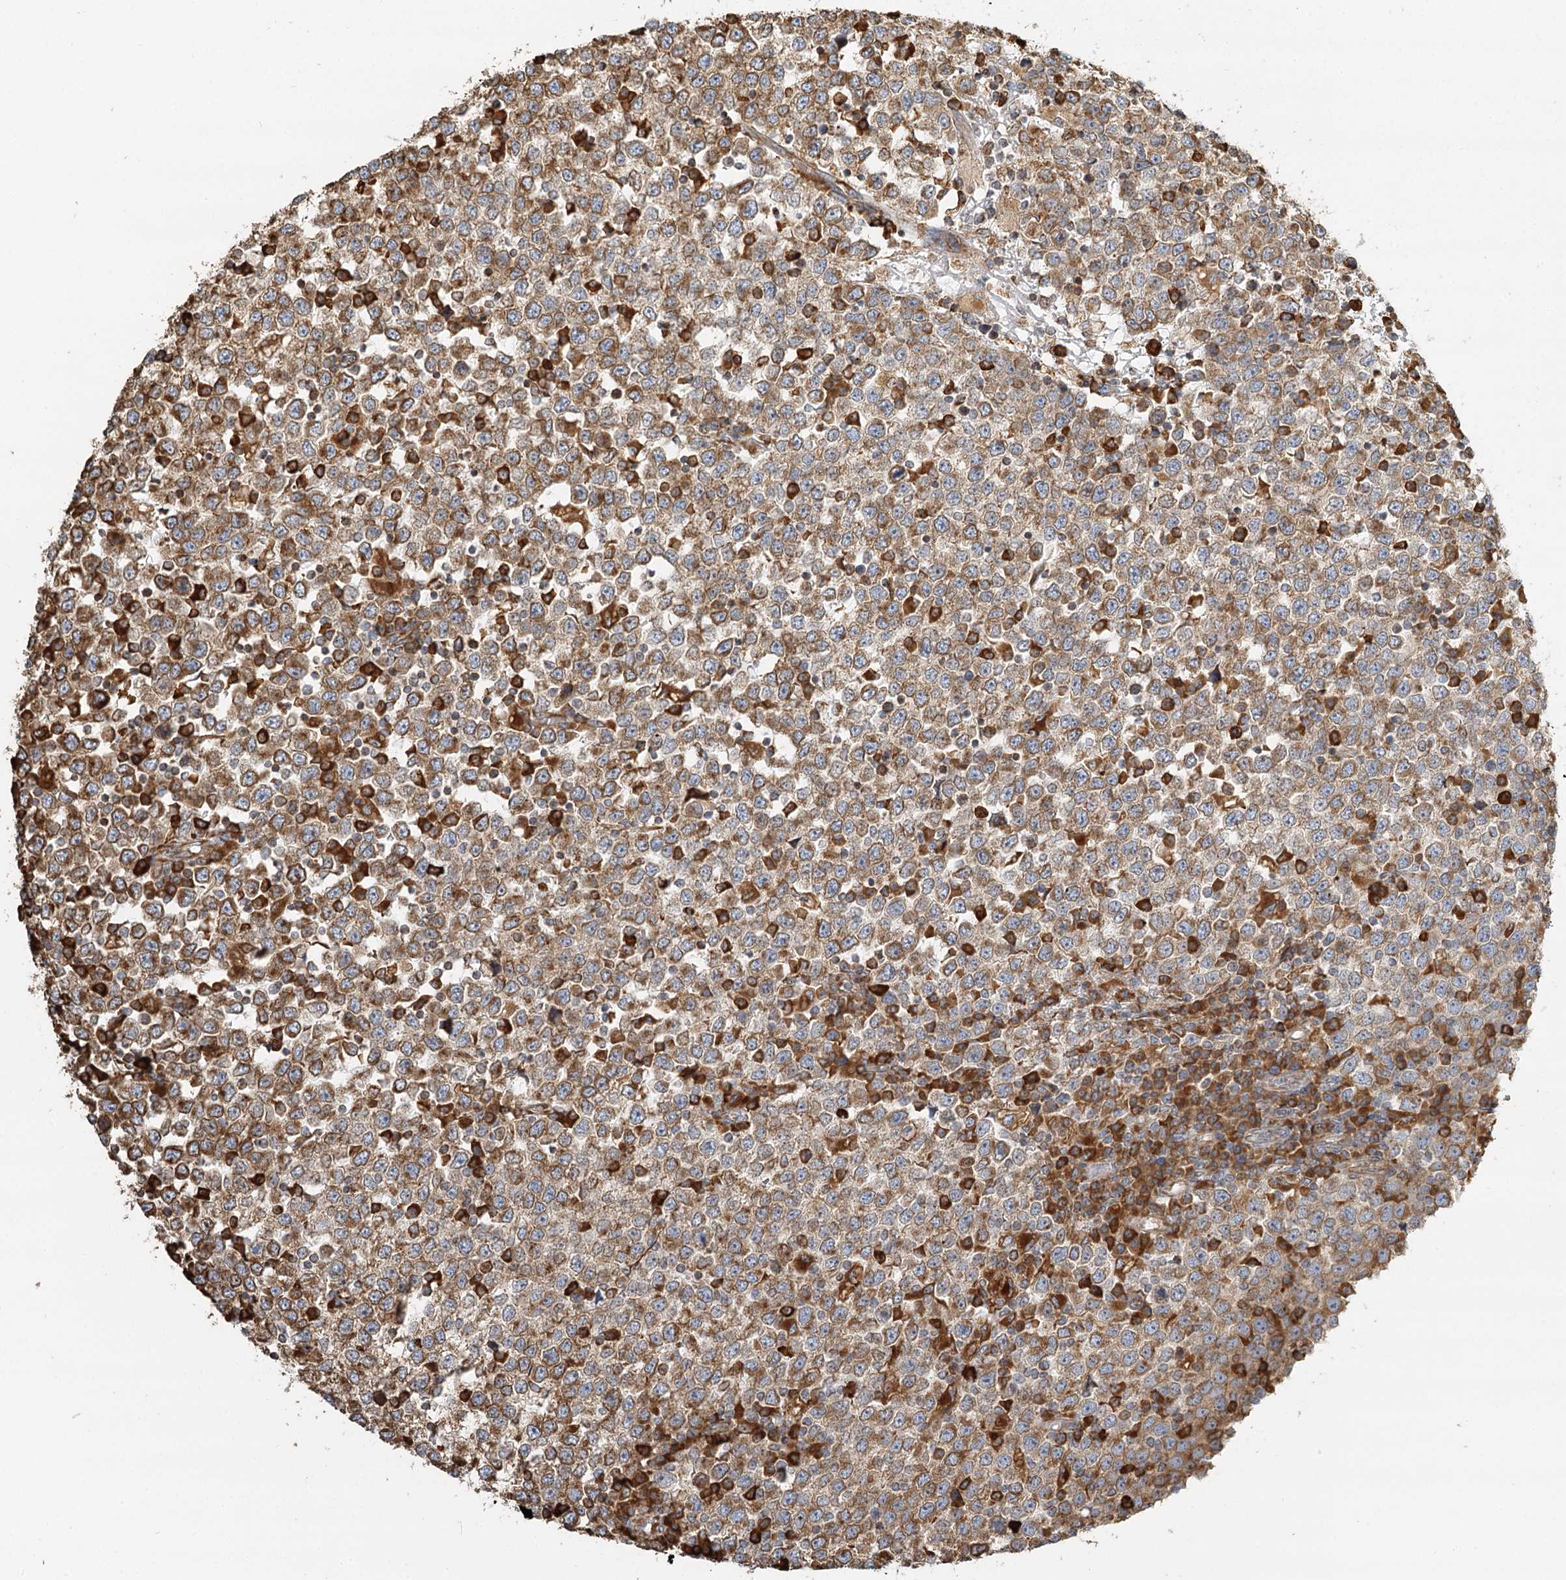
{"staining": {"intensity": "moderate", "quantity": ">75%", "location": "cytoplasmic/membranous"}, "tissue": "testis cancer", "cell_type": "Tumor cells", "image_type": "cancer", "snomed": [{"axis": "morphology", "description": "Seminoma, NOS"}, {"axis": "topography", "description": "Testis"}], "caption": "Immunohistochemistry (IHC) image of neoplastic tissue: testis seminoma stained using immunohistochemistry shows medium levels of moderate protein expression localized specifically in the cytoplasmic/membranous of tumor cells, appearing as a cytoplasmic/membranous brown color.", "gene": "TAS1R1", "patient": {"sex": "male", "age": 65}}